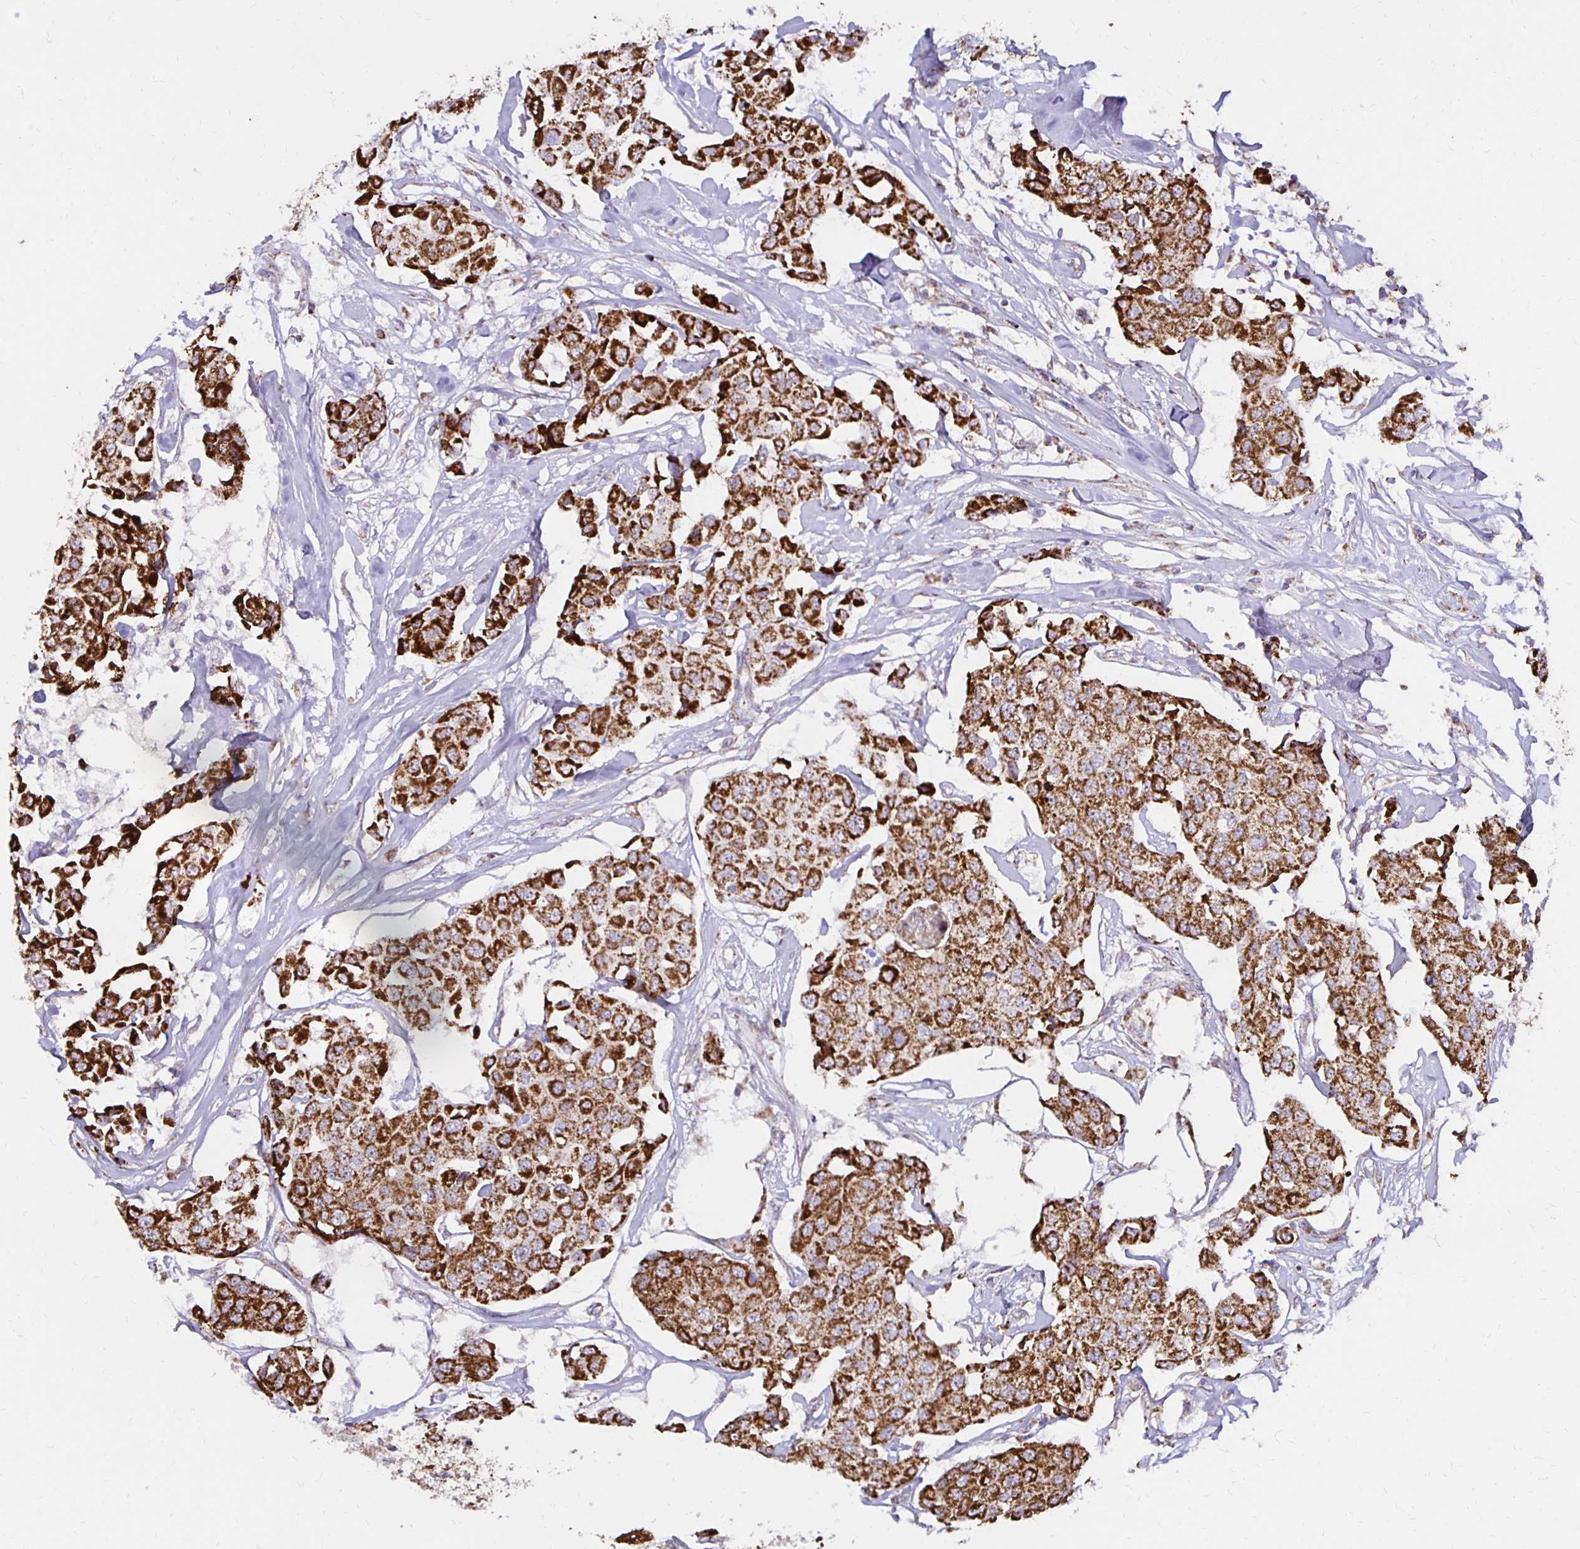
{"staining": {"intensity": "strong", "quantity": ">75%", "location": "cytoplasmic/membranous"}, "tissue": "breast cancer", "cell_type": "Tumor cells", "image_type": "cancer", "snomed": [{"axis": "morphology", "description": "Duct carcinoma"}, {"axis": "topography", "description": "Breast"}, {"axis": "topography", "description": "Lymph node"}], "caption": "A high amount of strong cytoplasmic/membranous staining is identified in approximately >75% of tumor cells in breast cancer (invasive ductal carcinoma) tissue.", "gene": "IER3", "patient": {"sex": "female", "age": 80}}